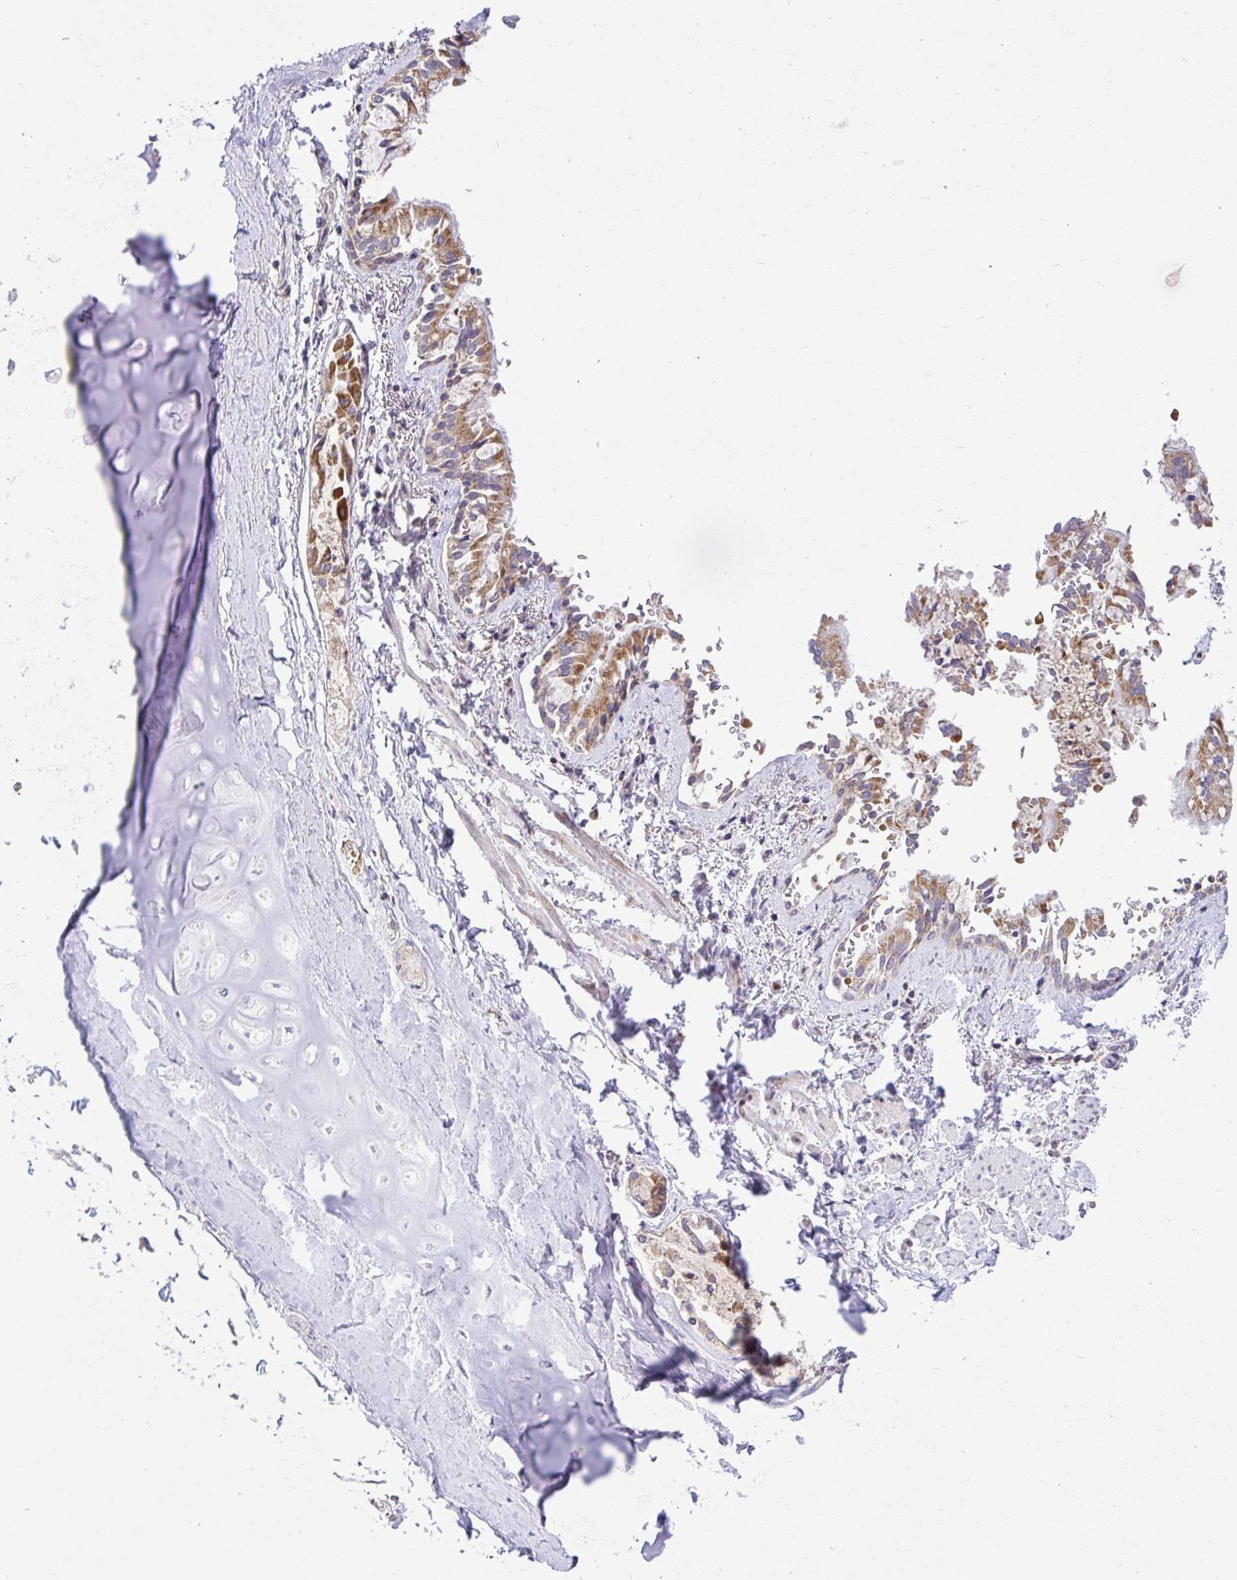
{"staining": {"intensity": "negative", "quantity": "none", "location": "none"}, "tissue": "adipose tissue", "cell_type": "Adipocytes", "image_type": "normal", "snomed": [{"axis": "morphology", "description": "Normal tissue, NOS"}, {"axis": "topography", "description": "Cartilage tissue"}, {"axis": "topography", "description": "Bronchus"}, {"axis": "topography", "description": "Peripheral nerve tissue"}], "caption": "Immunohistochemical staining of normal adipose tissue reveals no significant positivity in adipocytes.", "gene": "VTI1B", "patient": {"sex": "male", "age": 67}}